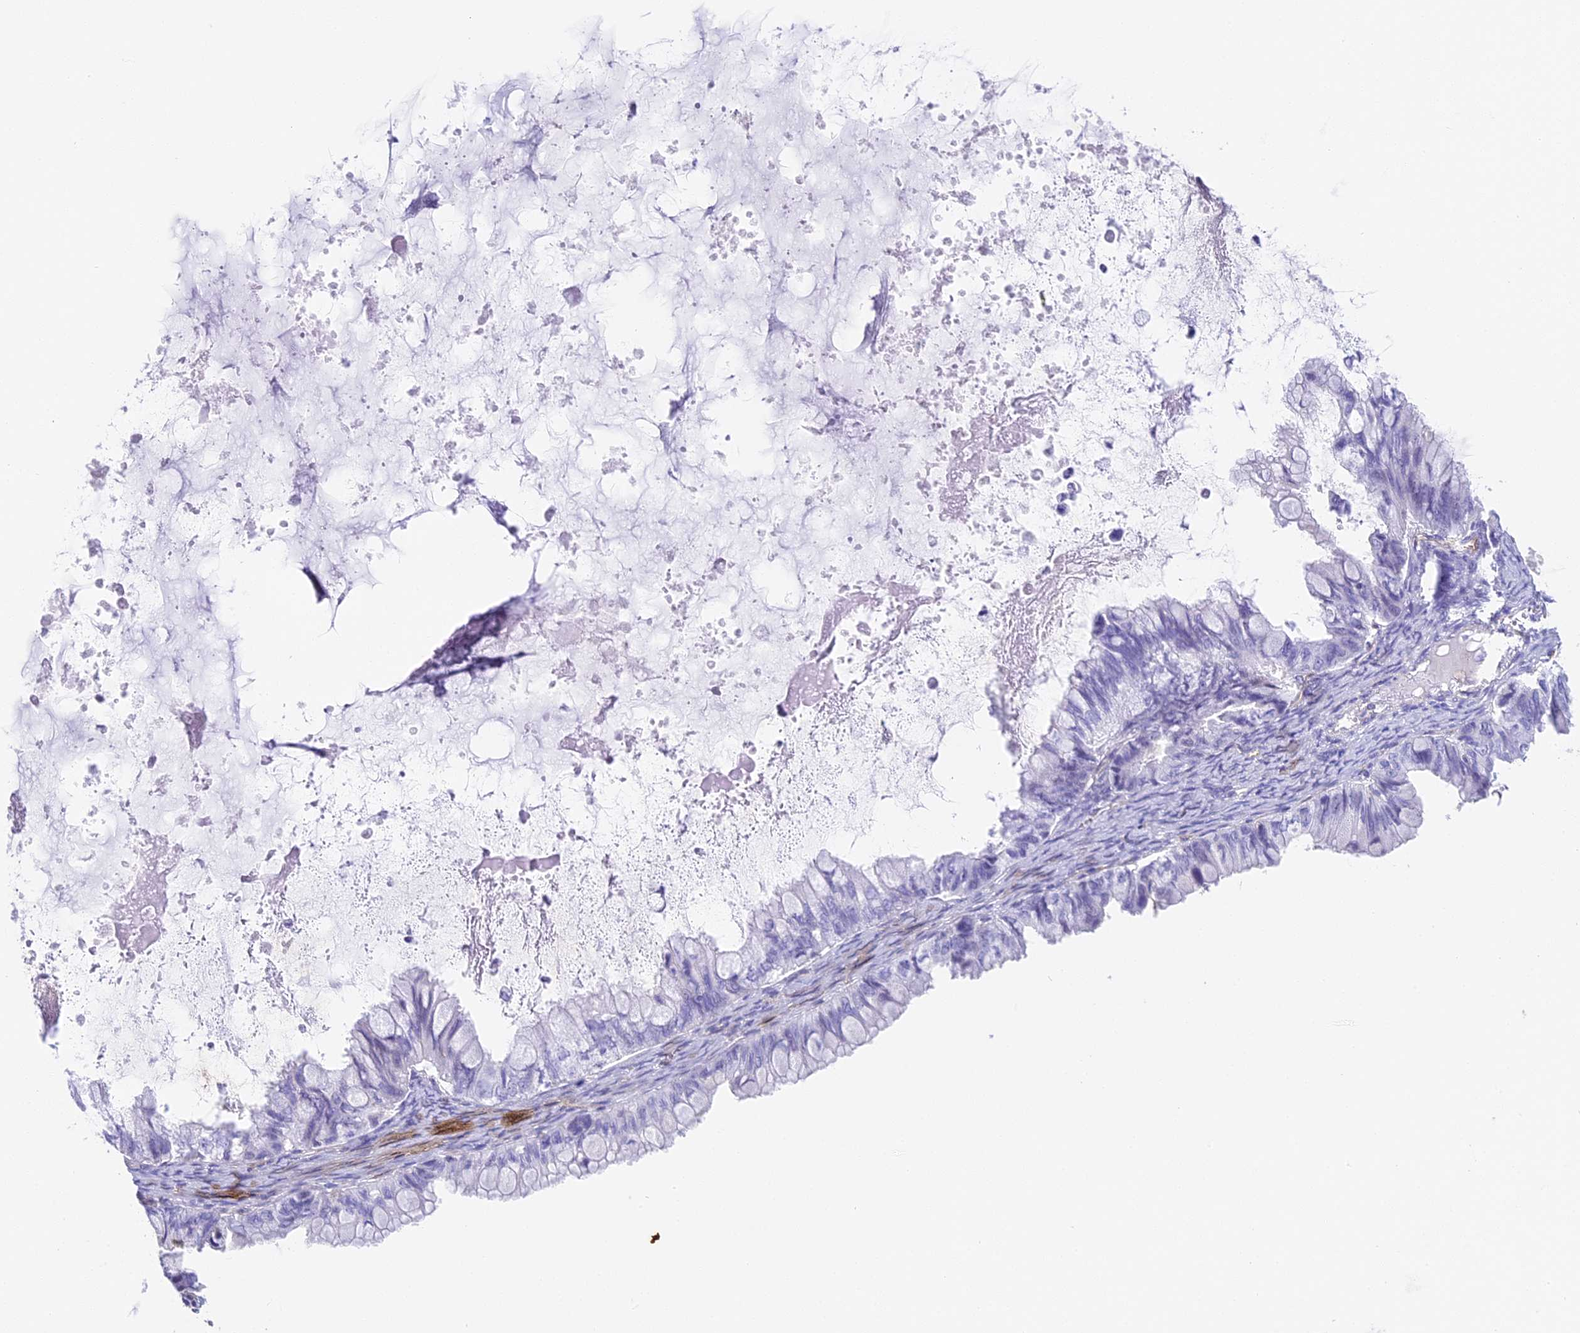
{"staining": {"intensity": "negative", "quantity": "none", "location": "none"}, "tissue": "ovarian cancer", "cell_type": "Tumor cells", "image_type": "cancer", "snomed": [{"axis": "morphology", "description": "Cystadenocarcinoma, mucinous, NOS"}, {"axis": "topography", "description": "Ovary"}], "caption": "Immunohistochemistry (IHC) of human ovarian cancer (mucinous cystadenocarcinoma) exhibits no positivity in tumor cells.", "gene": "HOMER3", "patient": {"sex": "female", "age": 80}}